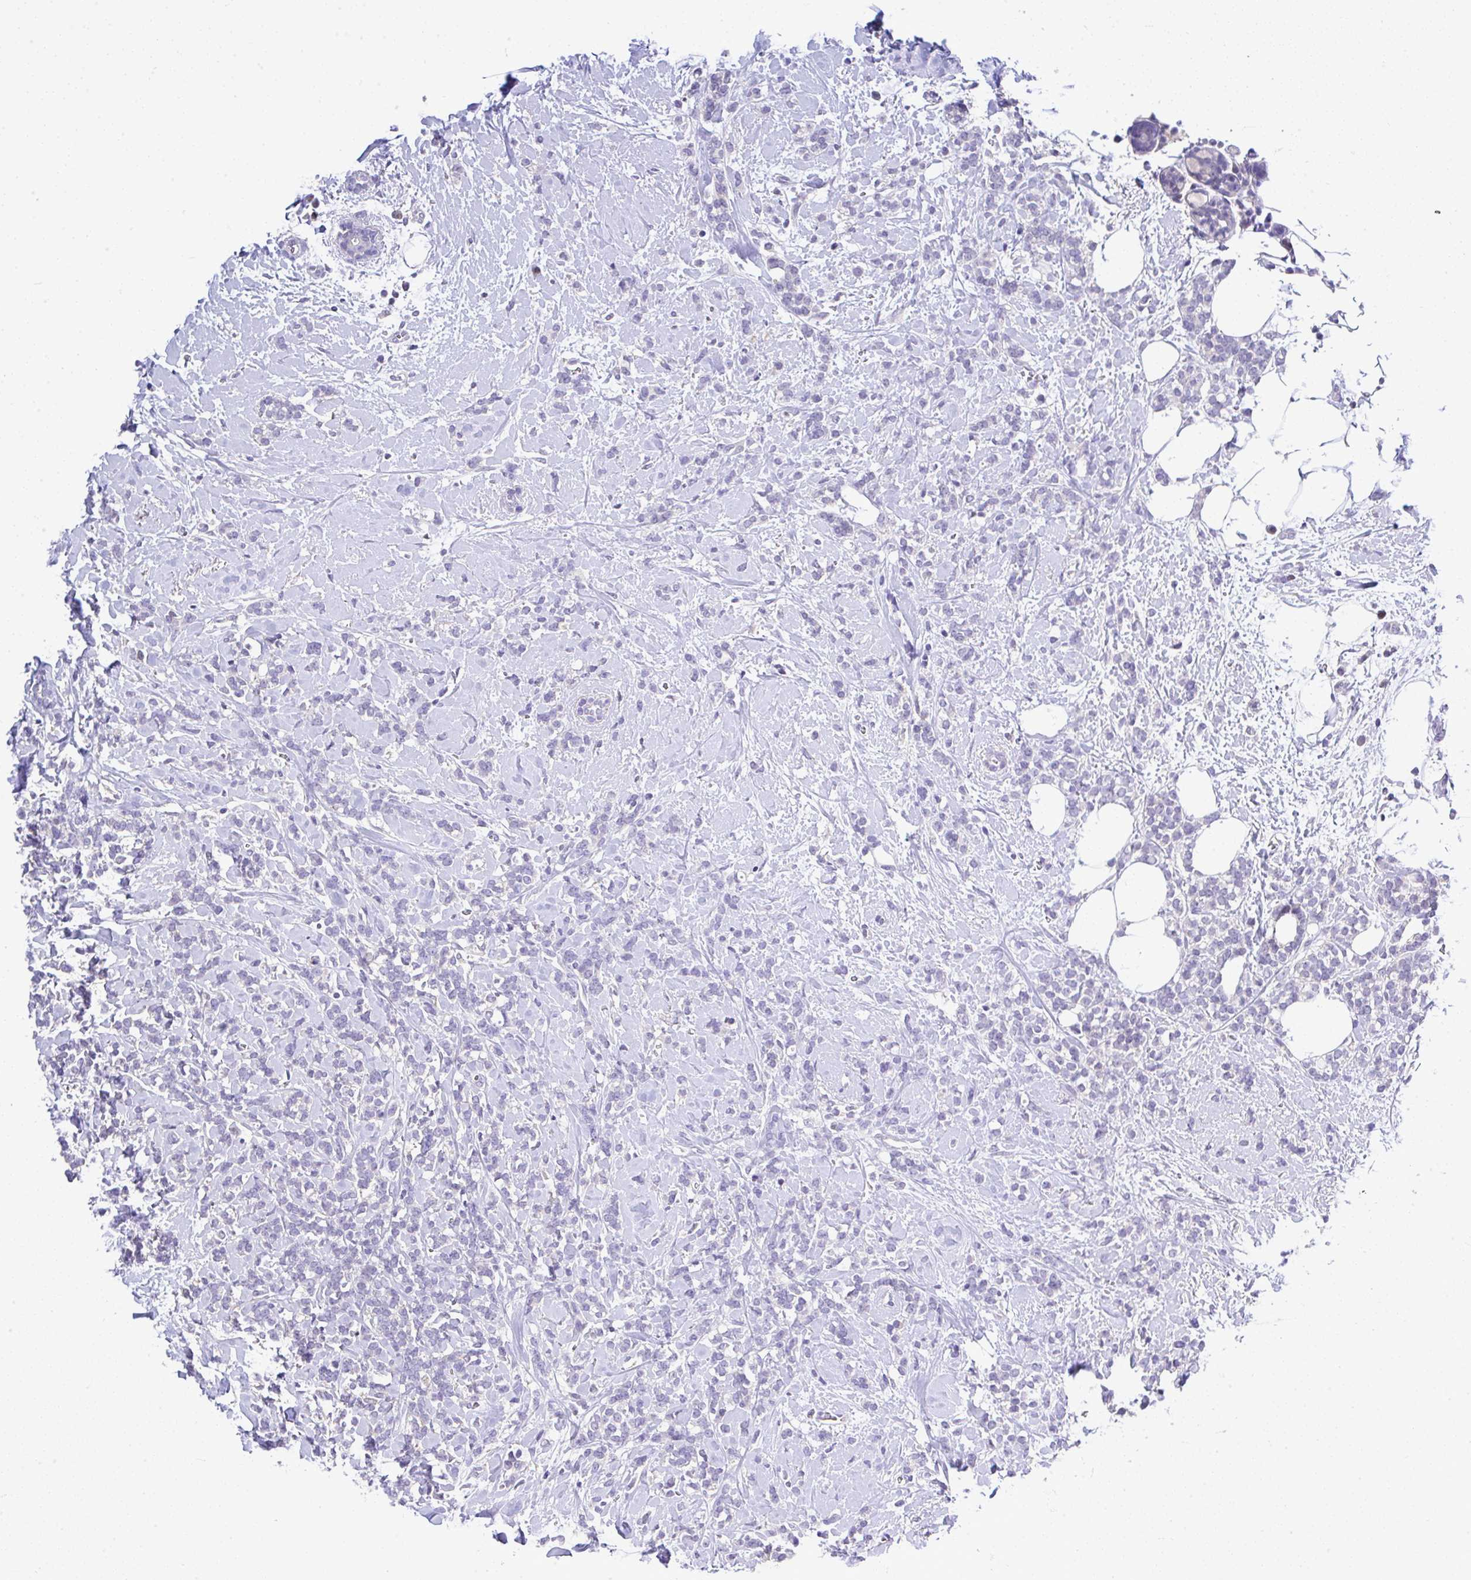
{"staining": {"intensity": "negative", "quantity": "none", "location": "none"}, "tissue": "breast cancer", "cell_type": "Tumor cells", "image_type": "cancer", "snomed": [{"axis": "morphology", "description": "Lobular carcinoma"}, {"axis": "topography", "description": "Breast"}], "caption": "Lobular carcinoma (breast) was stained to show a protein in brown. There is no significant expression in tumor cells. The staining was performed using DAB (3,3'-diaminobenzidine) to visualize the protein expression in brown, while the nuclei were stained in blue with hematoxylin (Magnification: 20x).", "gene": "CTU1", "patient": {"sex": "female", "age": 59}}